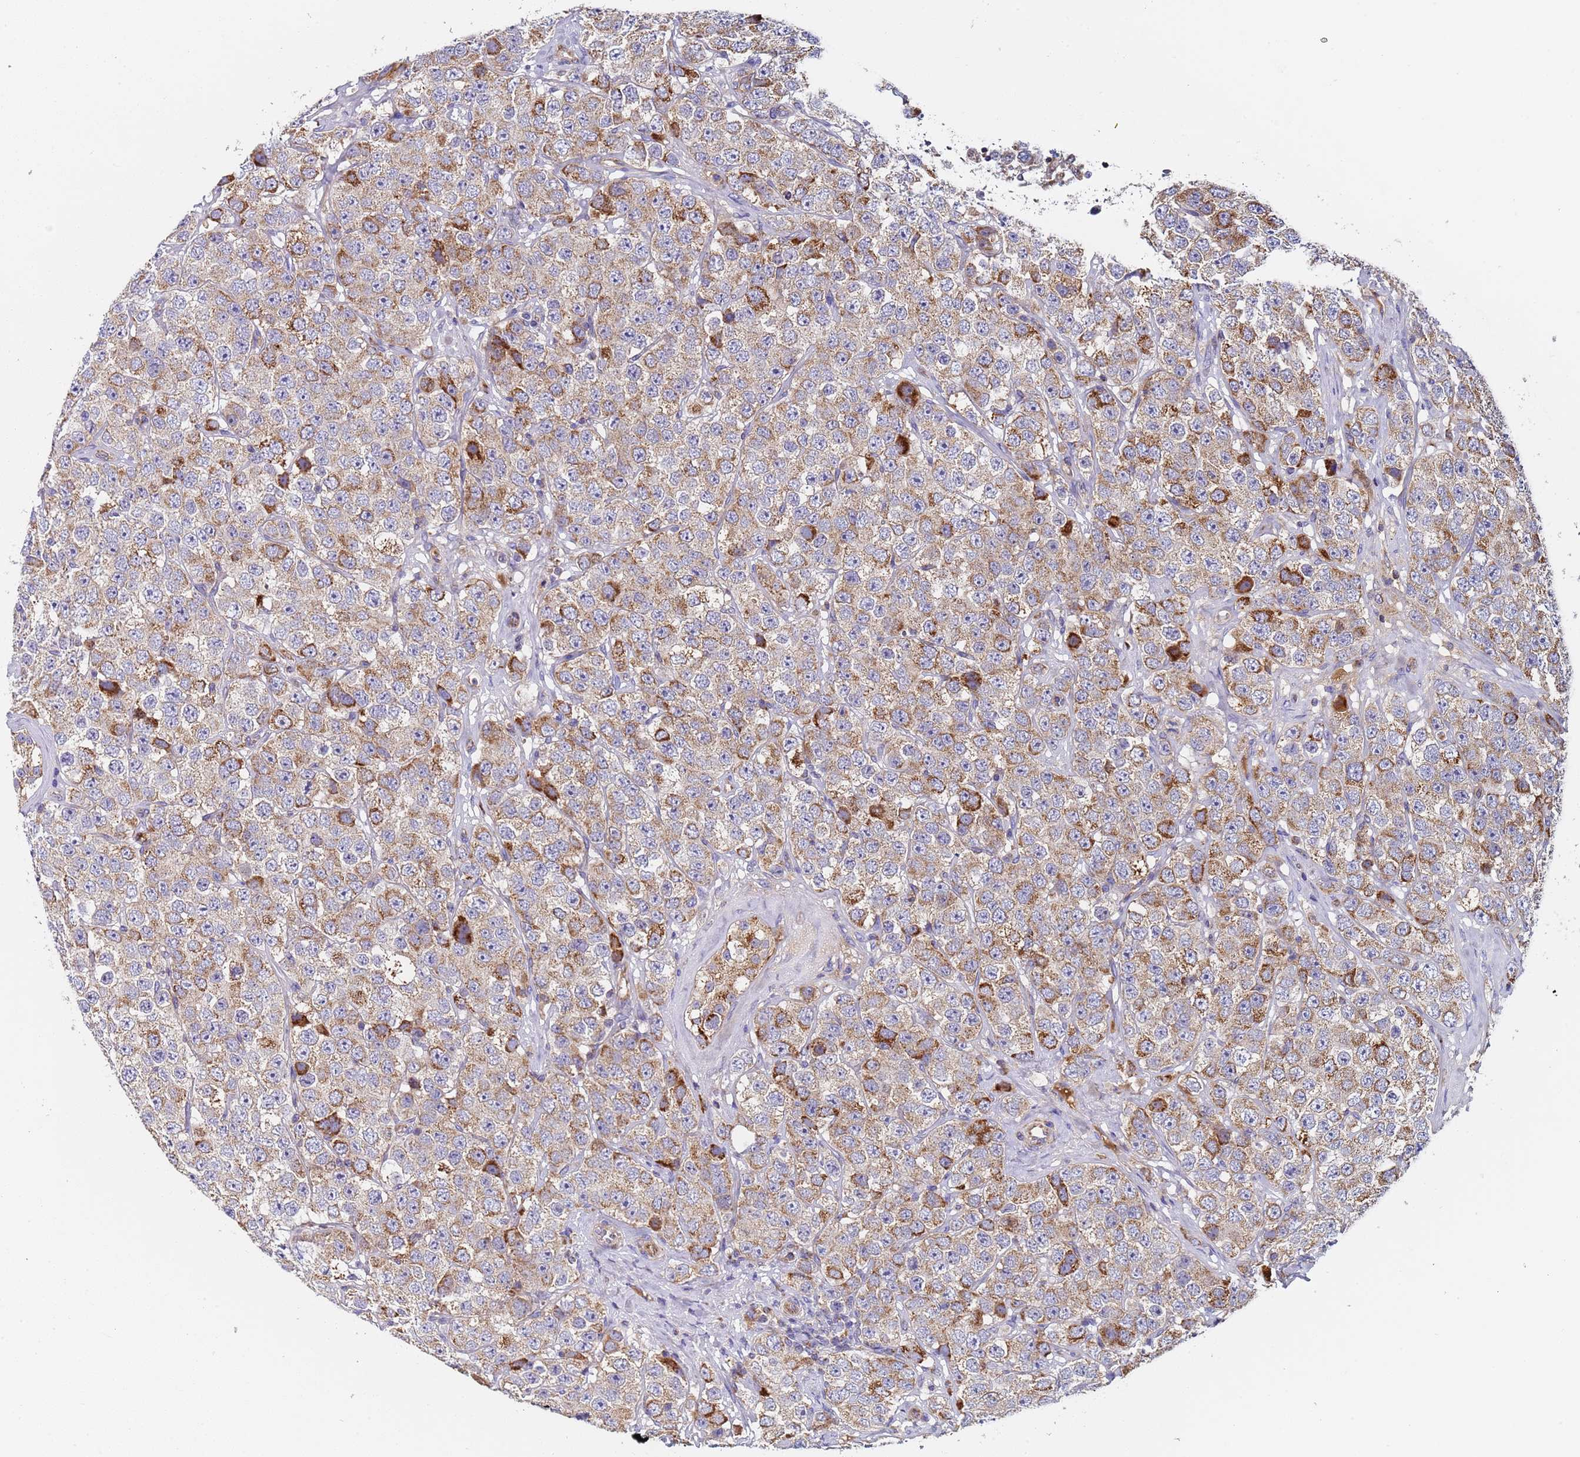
{"staining": {"intensity": "strong", "quantity": "<25%", "location": "cytoplasmic/membranous"}, "tissue": "testis cancer", "cell_type": "Tumor cells", "image_type": "cancer", "snomed": [{"axis": "morphology", "description": "Seminoma, NOS"}, {"axis": "topography", "description": "Testis"}], "caption": "Strong cytoplasmic/membranous expression for a protein is identified in about <25% of tumor cells of testis cancer using immunohistochemistry.", "gene": "TMEM126A", "patient": {"sex": "male", "age": 28}}